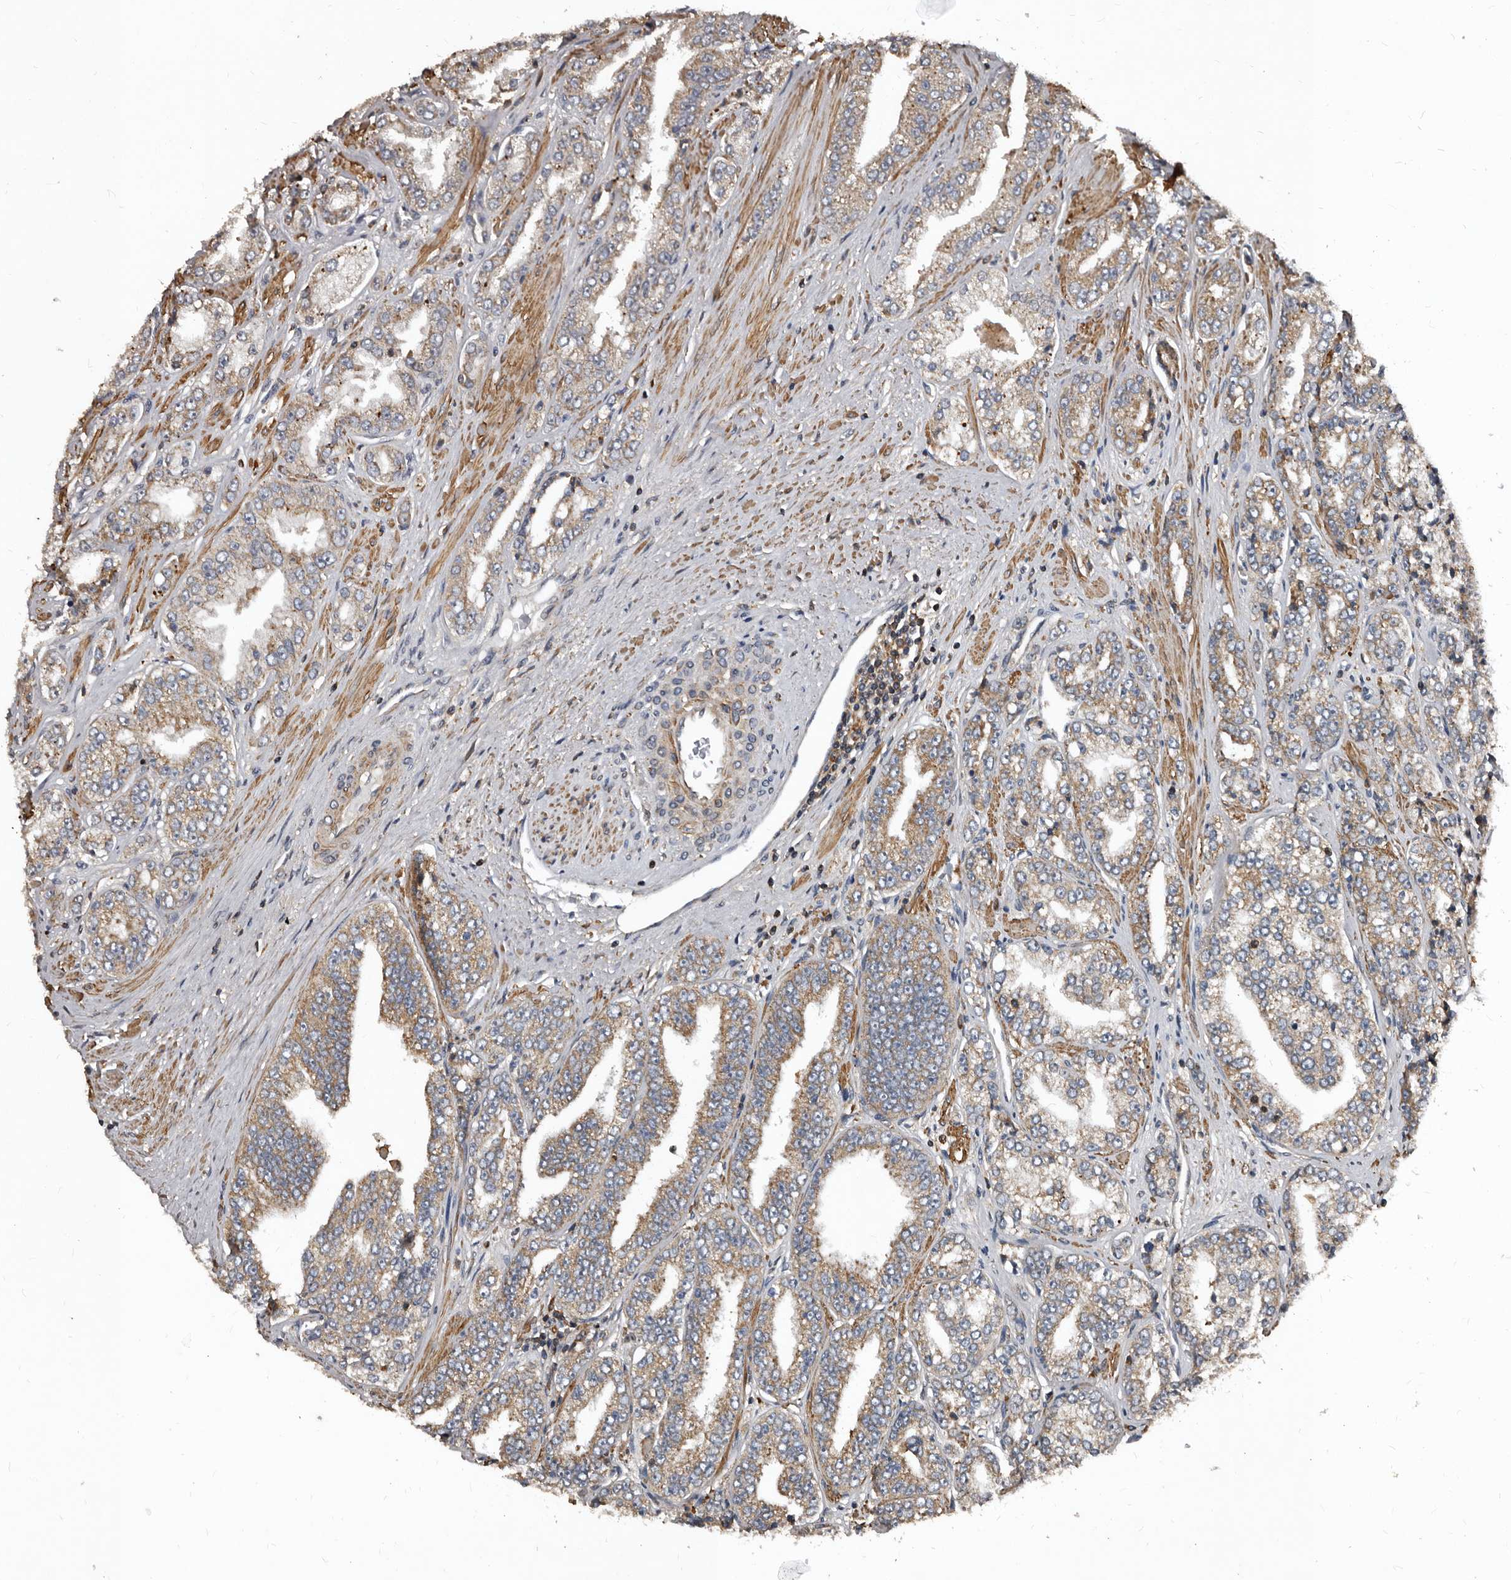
{"staining": {"intensity": "moderate", "quantity": "25%-75%", "location": "cytoplasmic/membranous"}, "tissue": "prostate cancer", "cell_type": "Tumor cells", "image_type": "cancer", "snomed": [{"axis": "morphology", "description": "Adenocarcinoma, High grade"}, {"axis": "topography", "description": "Prostate"}], "caption": "Adenocarcinoma (high-grade) (prostate) tissue demonstrates moderate cytoplasmic/membranous staining in about 25%-75% of tumor cells, visualized by immunohistochemistry. (Stains: DAB in brown, nuclei in blue, Microscopy: brightfield microscopy at high magnification).", "gene": "GREB1", "patient": {"sex": "male", "age": 71}}